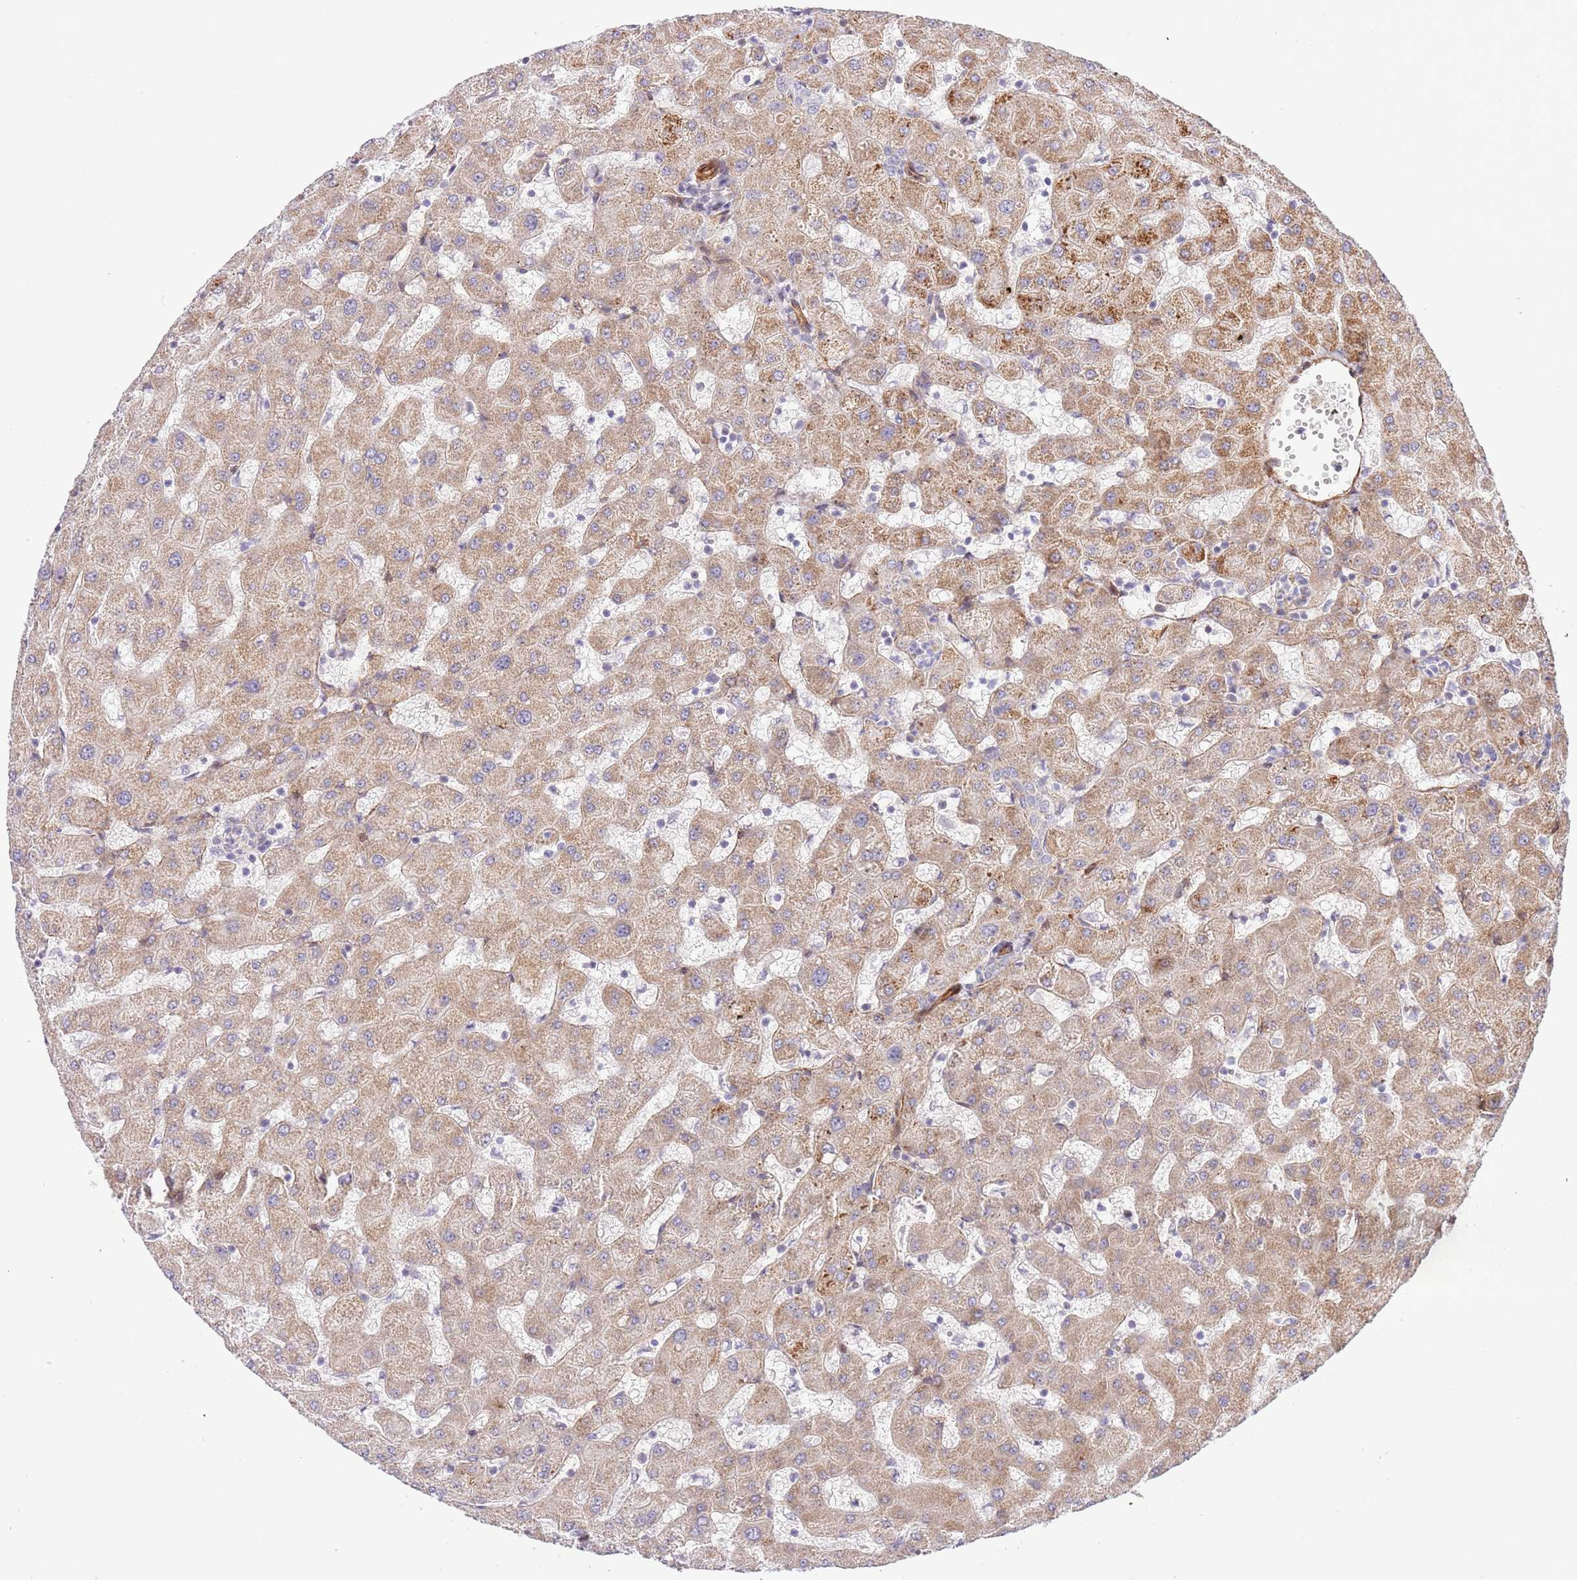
{"staining": {"intensity": "negative", "quantity": "none", "location": "none"}, "tissue": "liver", "cell_type": "Cholangiocytes", "image_type": "normal", "snomed": [{"axis": "morphology", "description": "Normal tissue, NOS"}, {"axis": "topography", "description": "Liver"}], "caption": "Liver was stained to show a protein in brown. There is no significant expression in cholangiocytes. (DAB IHC with hematoxylin counter stain).", "gene": "NEK3", "patient": {"sex": "female", "age": 63}}